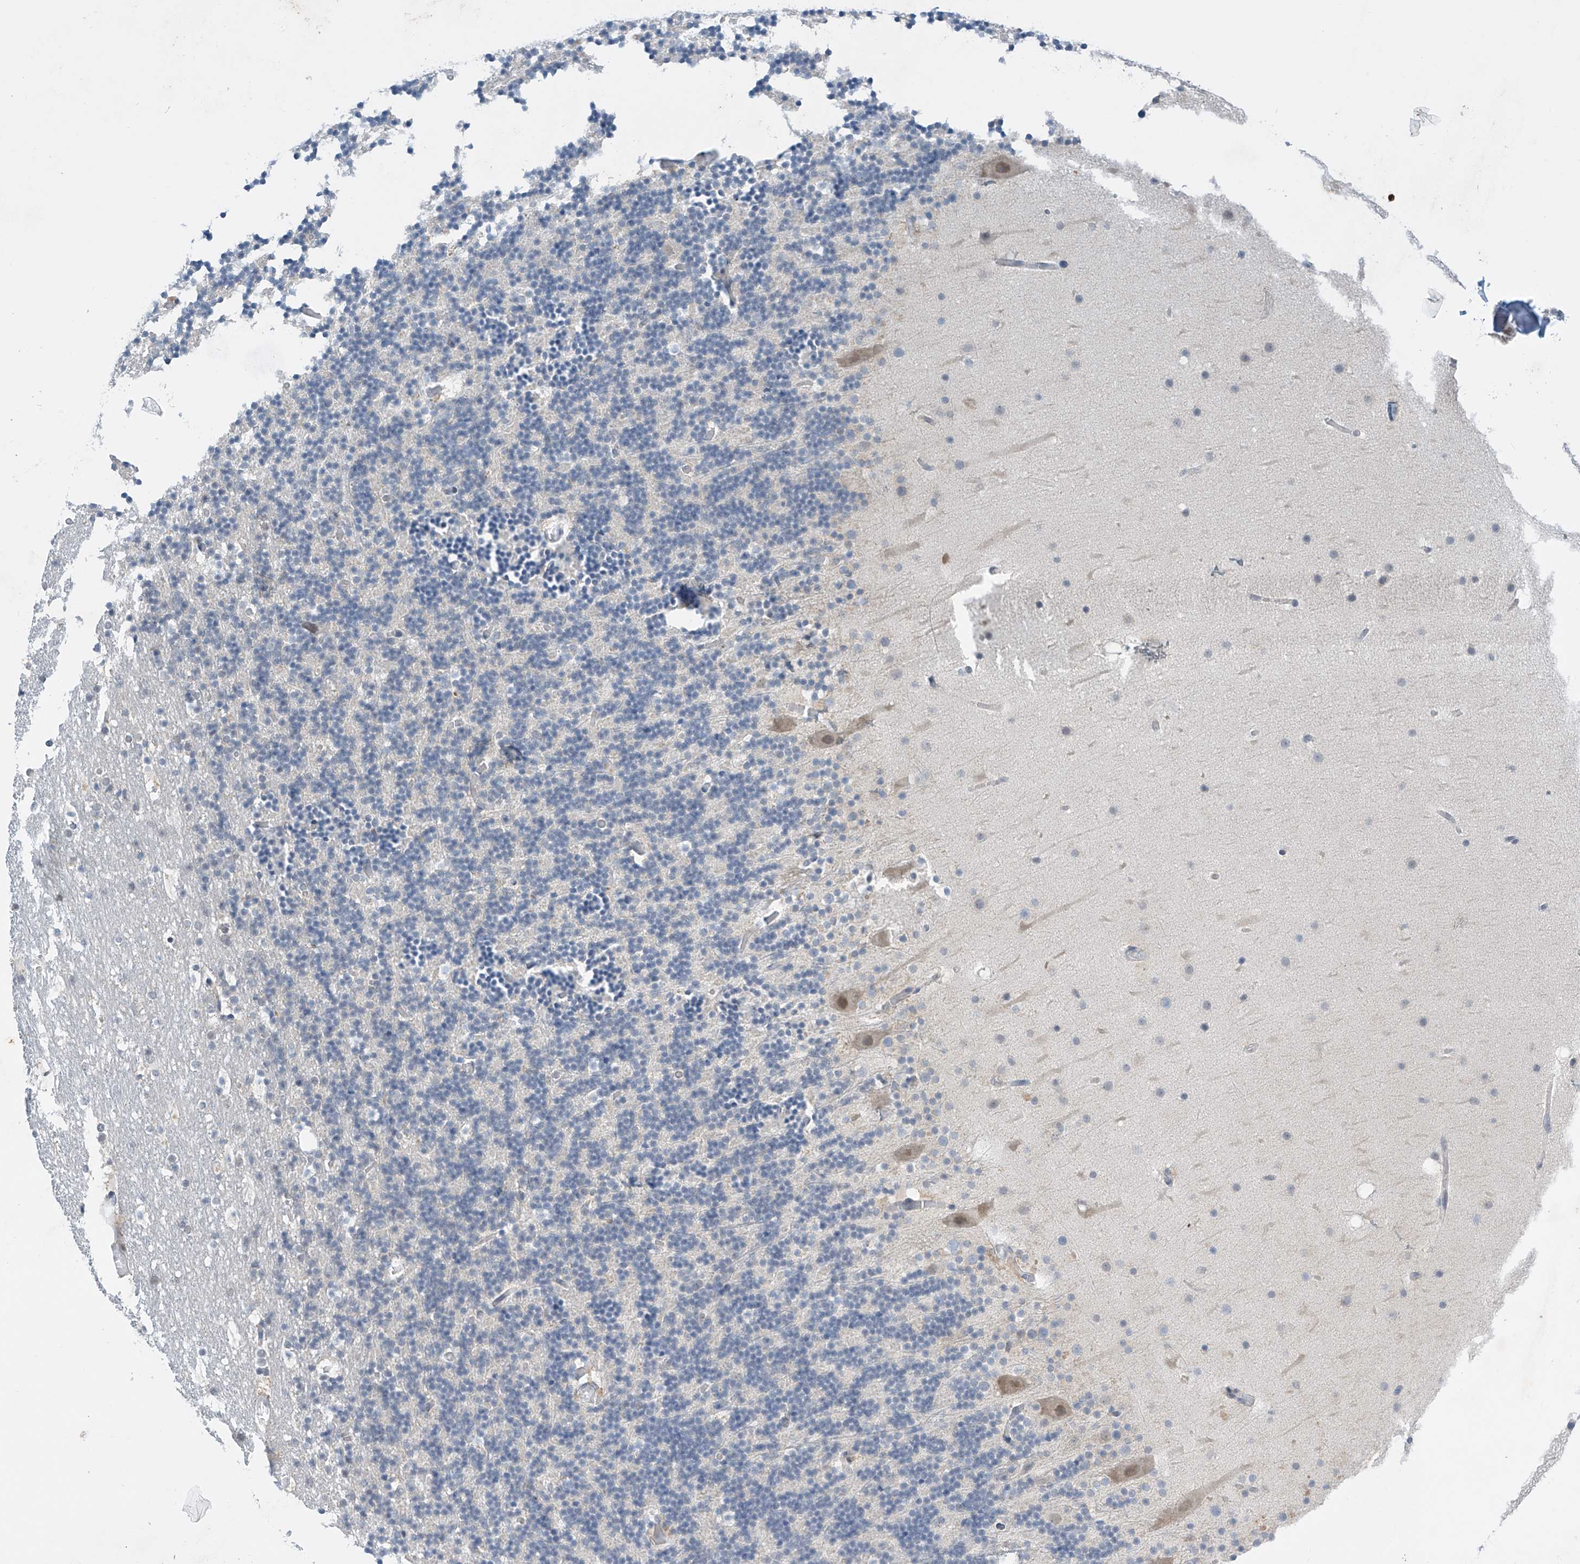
{"staining": {"intensity": "negative", "quantity": "none", "location": "none"}, "tissue": "cerebellum", "cell_type": "Cells in granular layer", "image_type": "normal", "snomed": [{"axis": "morphology", "description": "Normal tissue, NOS"}, {"axis": "topography", "description": "Cerebellum"}], "caption": "IHC micrograph of normal cerebellum: cerebellum stained with DAB (3,3'-diaminobenzidine) shows no significant protein staining in cells in granular layer. Brightfield microscopy of immunohistochemistry stained with DAB (3,3'-diaminobenzidine) (brown) and hematoxylin (blue), captured at high magnification.", "gene": "APLF", "patient": {"sex": "male", "age": 57}}